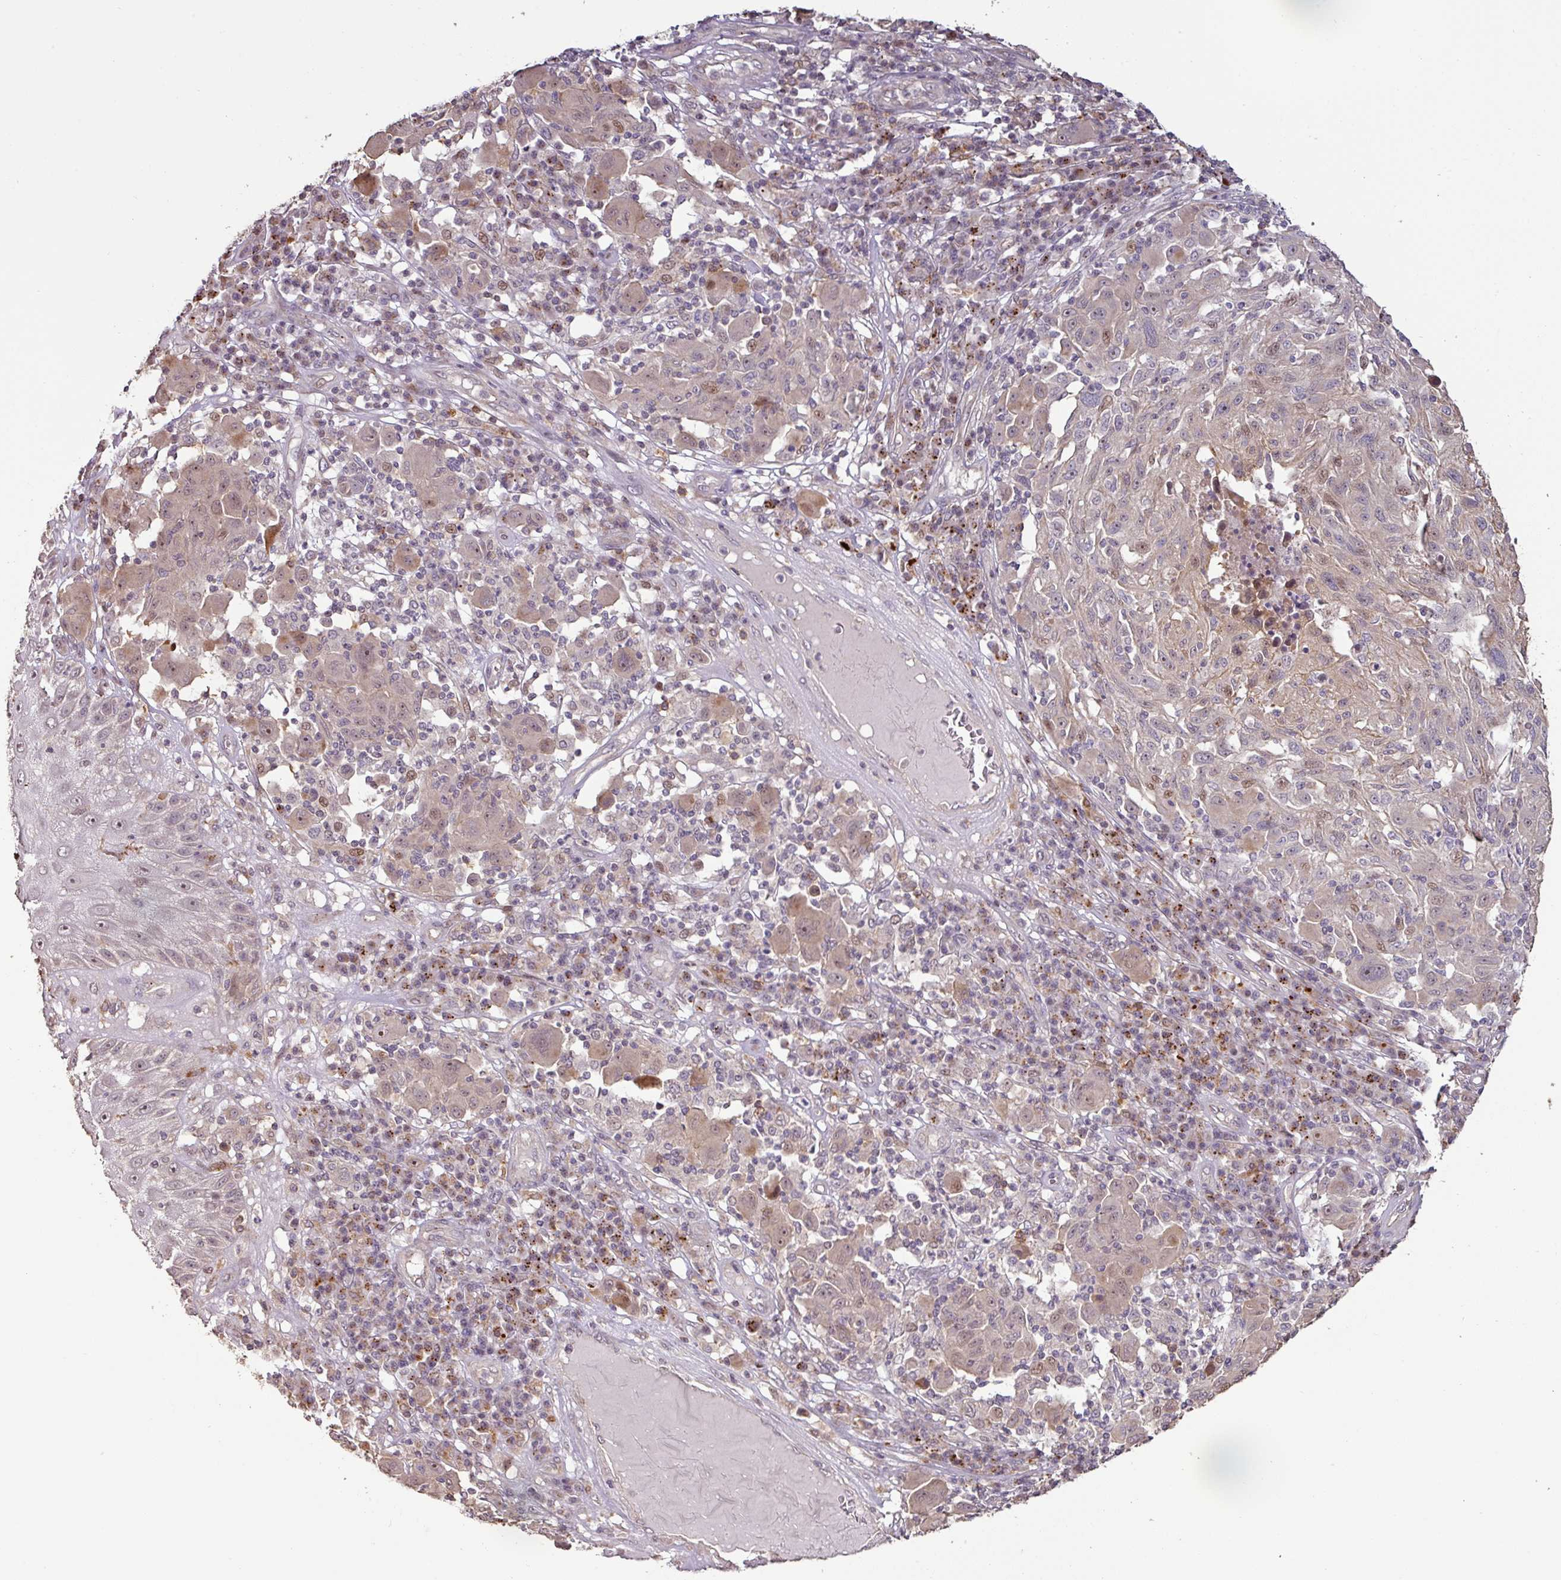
{"staining": {"intensity": "weak", "quantity": "25%-75%", "location": "cytoplasmic/membranous,nuclear"}, "tissue": "melanoma", "cell_type": "Tumor cells", "image_type": "cancer", "snomed": [{"axis": "morphology", "description": "Malignant melanoma, NOS"}, {"axis": "topography", "description": "Skin"}], "caption": "Immunohistochemical staining of malignant melanoma demonstrates low levels of weak cytoplasmic/membranous and nuclear expression in about 25%-75% of tumor cells.", "gene": "CXCR5", "patient": {"sex": "male", "age": 53}}